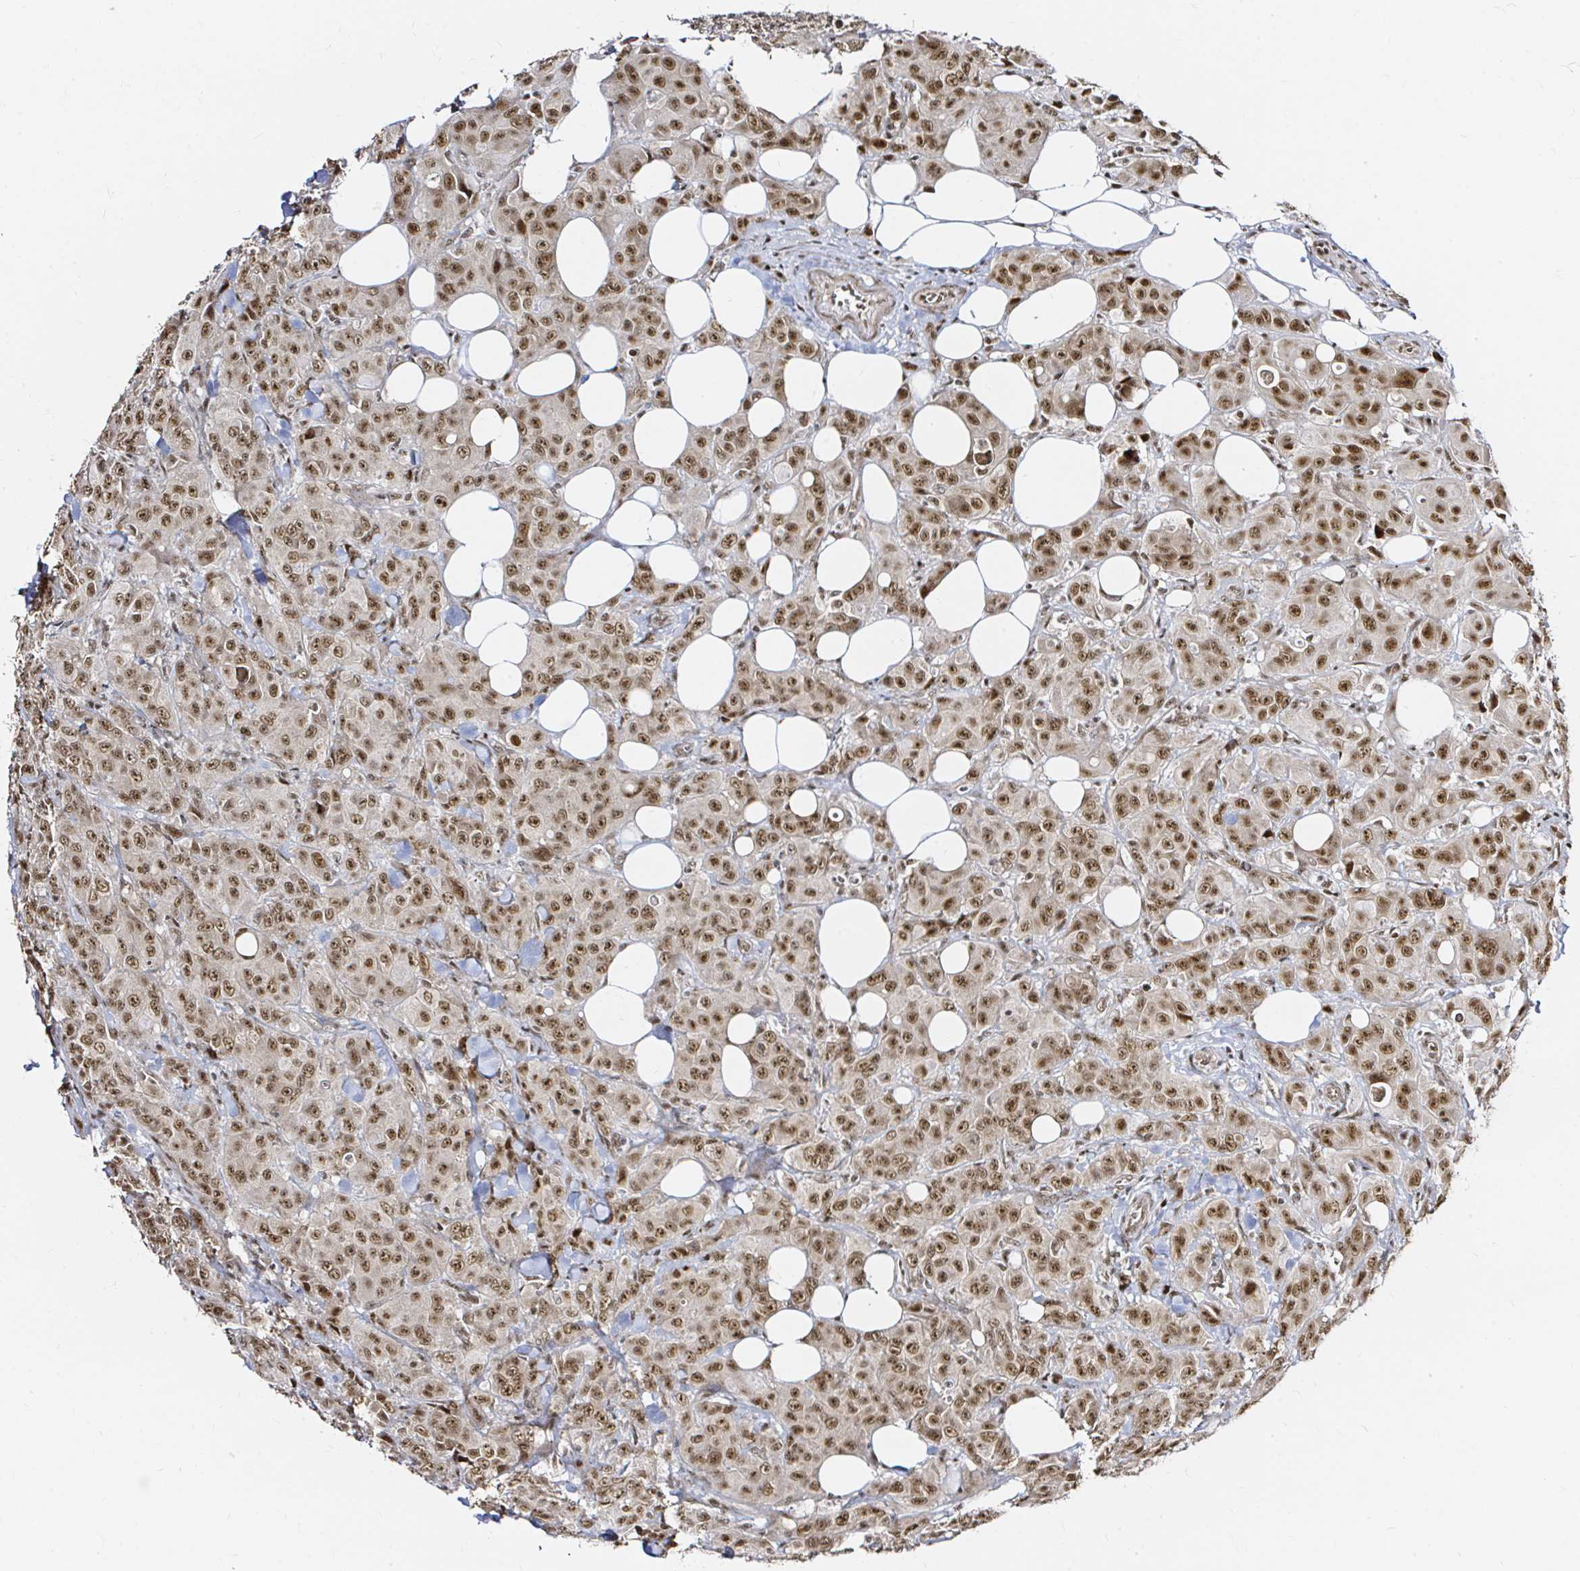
{"staining": {"intensity": "moderate", "quantity": ">75%", "location": "nuclear"}, "tissue": "breast cancer", "cell_type": "Tumor cells", "image_type": "cancer", "snomed": [{"axis": "morphology", "description": "Normal tissue, NOS"}, {"axis": "morphology", "description": "Duct carcinoma"}, {"axis": "topography", "description": "Breast"}], "caption": "Protein staining demonstrates moderate nuclear expression in about >75% of tumor cells in breast cancer.", "gene": "SNRPC", "patient": {"sex": "female", "age": 43}}